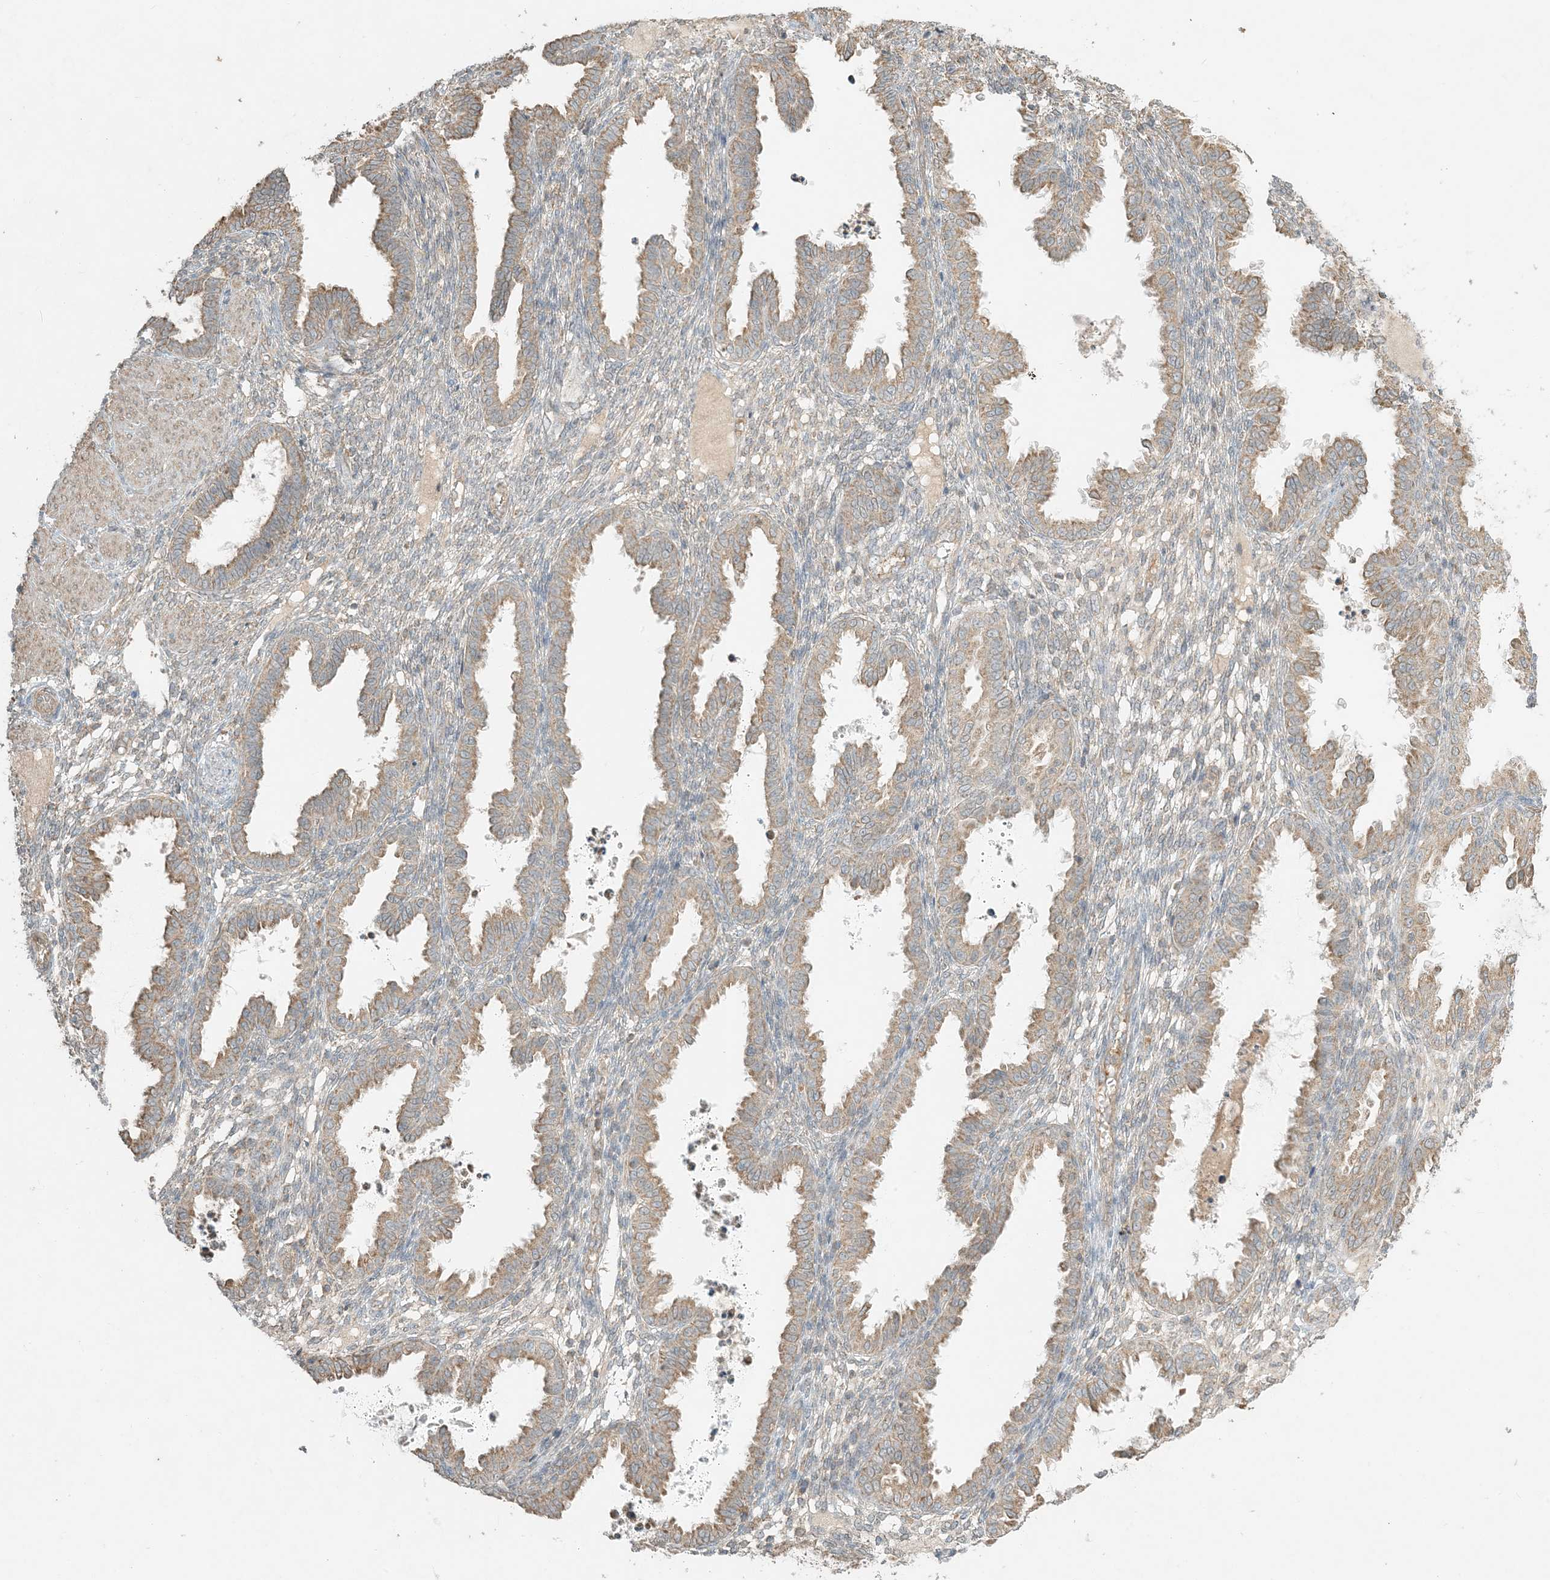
{"staining": {"intensity": "weak", "quantity": "25%-75%", "location": "cytoplasmic/membranous"}, "tissue": "endometrium", "cell_type": "Cells in endometrial stroma", "image_type": "normal", "snomed": [{"axis": "morphology", "description": "Normal tissue, NOS"}, {"axis": "topography", "description": "Endometrium"}], "caption": "Immunohistochemistry staining of unremarkable endometrium, which displays low levels of weak cytoplasmic/membranous positivity in approximately 25%-75% of cells in endometrial stroma indicating weak cytoplasmic/membranous protein positivity. The staining was performed using DAB (brown) for protein detection and nuclei were counterstained in hematoxylin (blue).", "gene": "MCOLN1", "patient": {"sex": "female", "age": 33}}